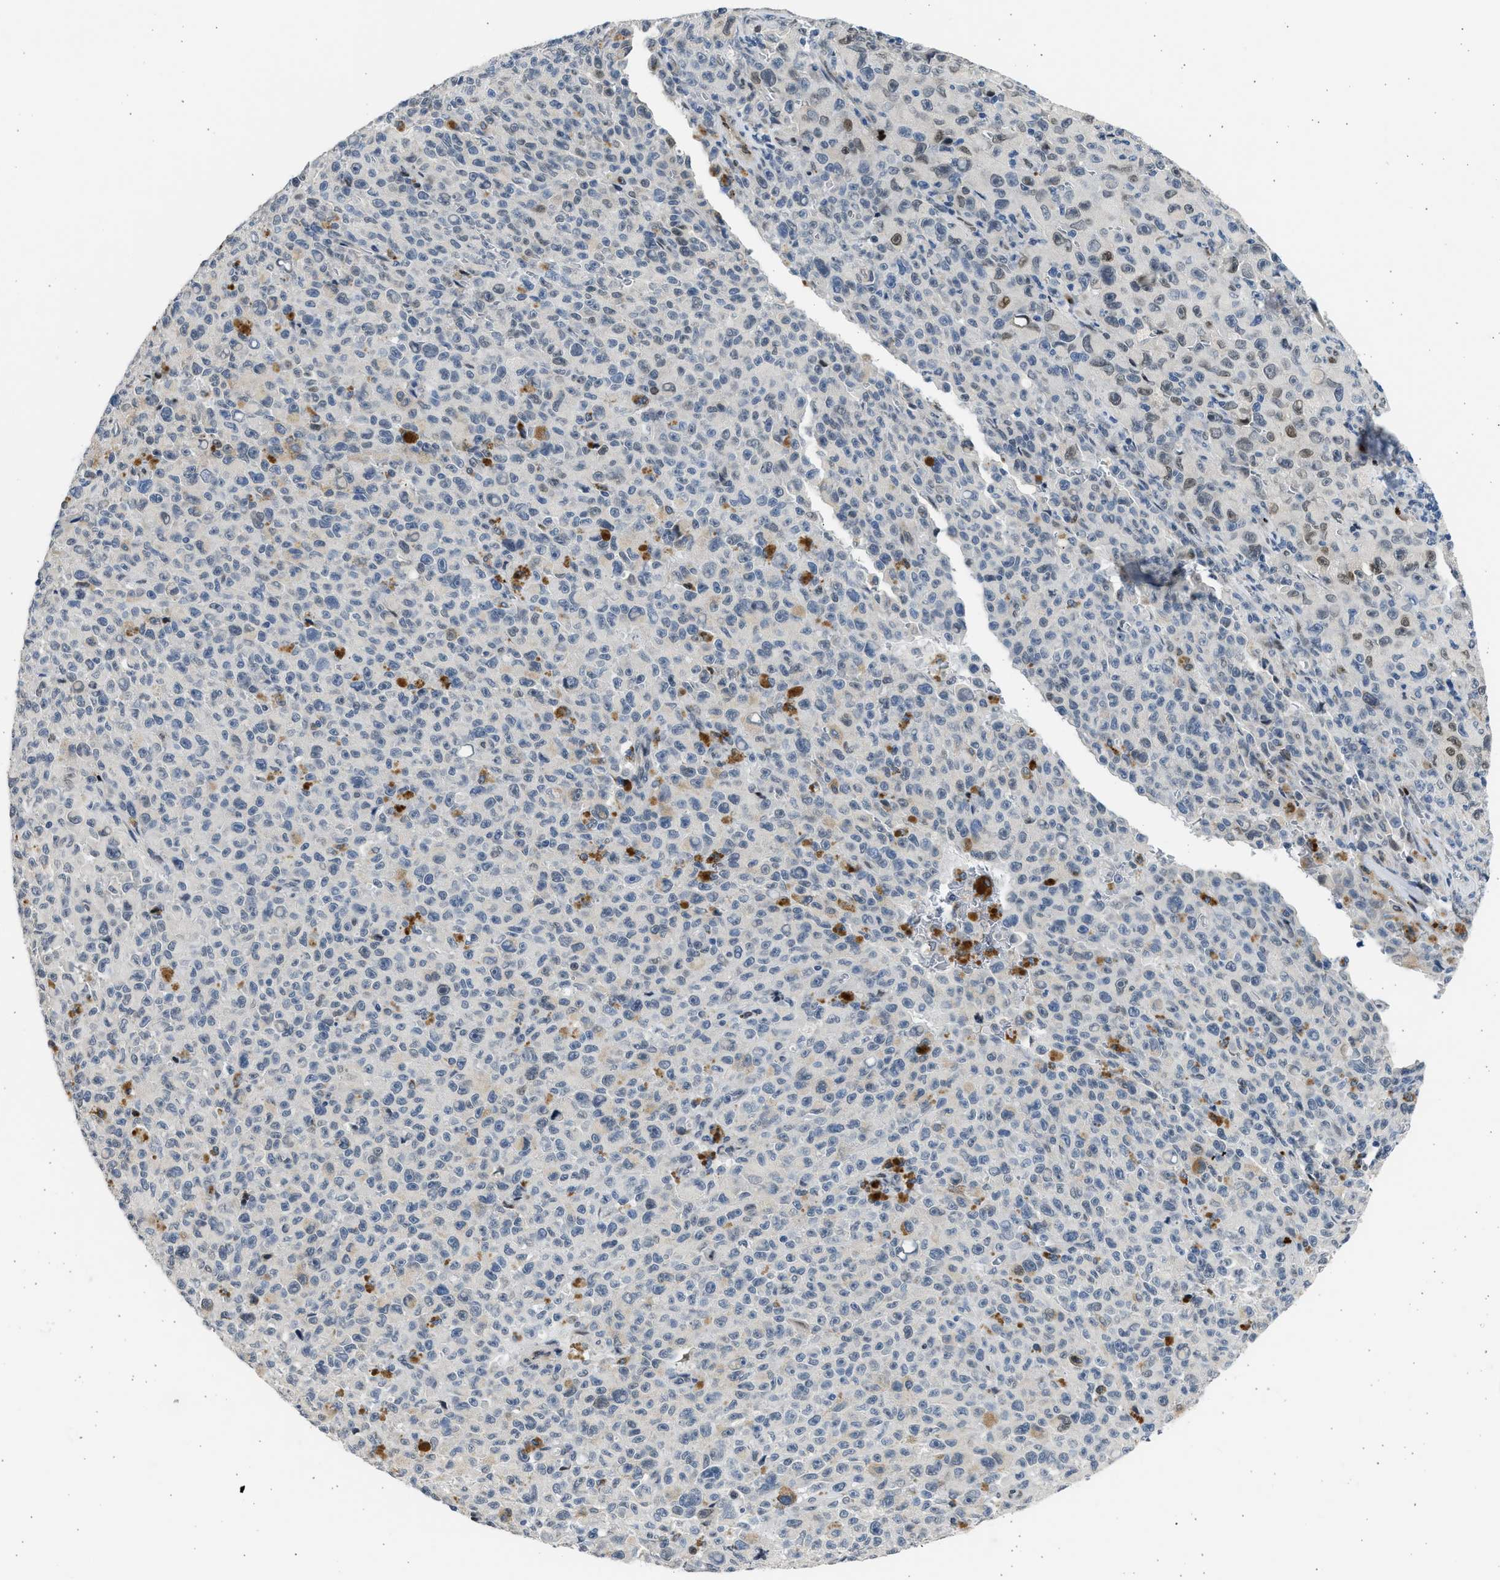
{"staining": {"intensity": "moderate", "quantity": "<25%", "location": "nuclear"}, "tissue": "melanoma", "cell_type": "Tumor cells", "image_type": "cancer", "snomed": [{"axis": "morphology", "description": "Malignant melanoma, NOS"}, {"axis": "topography", "description": "Skin"}], "caption": "A brown stain labels moderate nuclear staining of a protein in human melanoma tumor cells.", "gene": "HMGN3", "patient": {"sex": "female", "age": 82}}